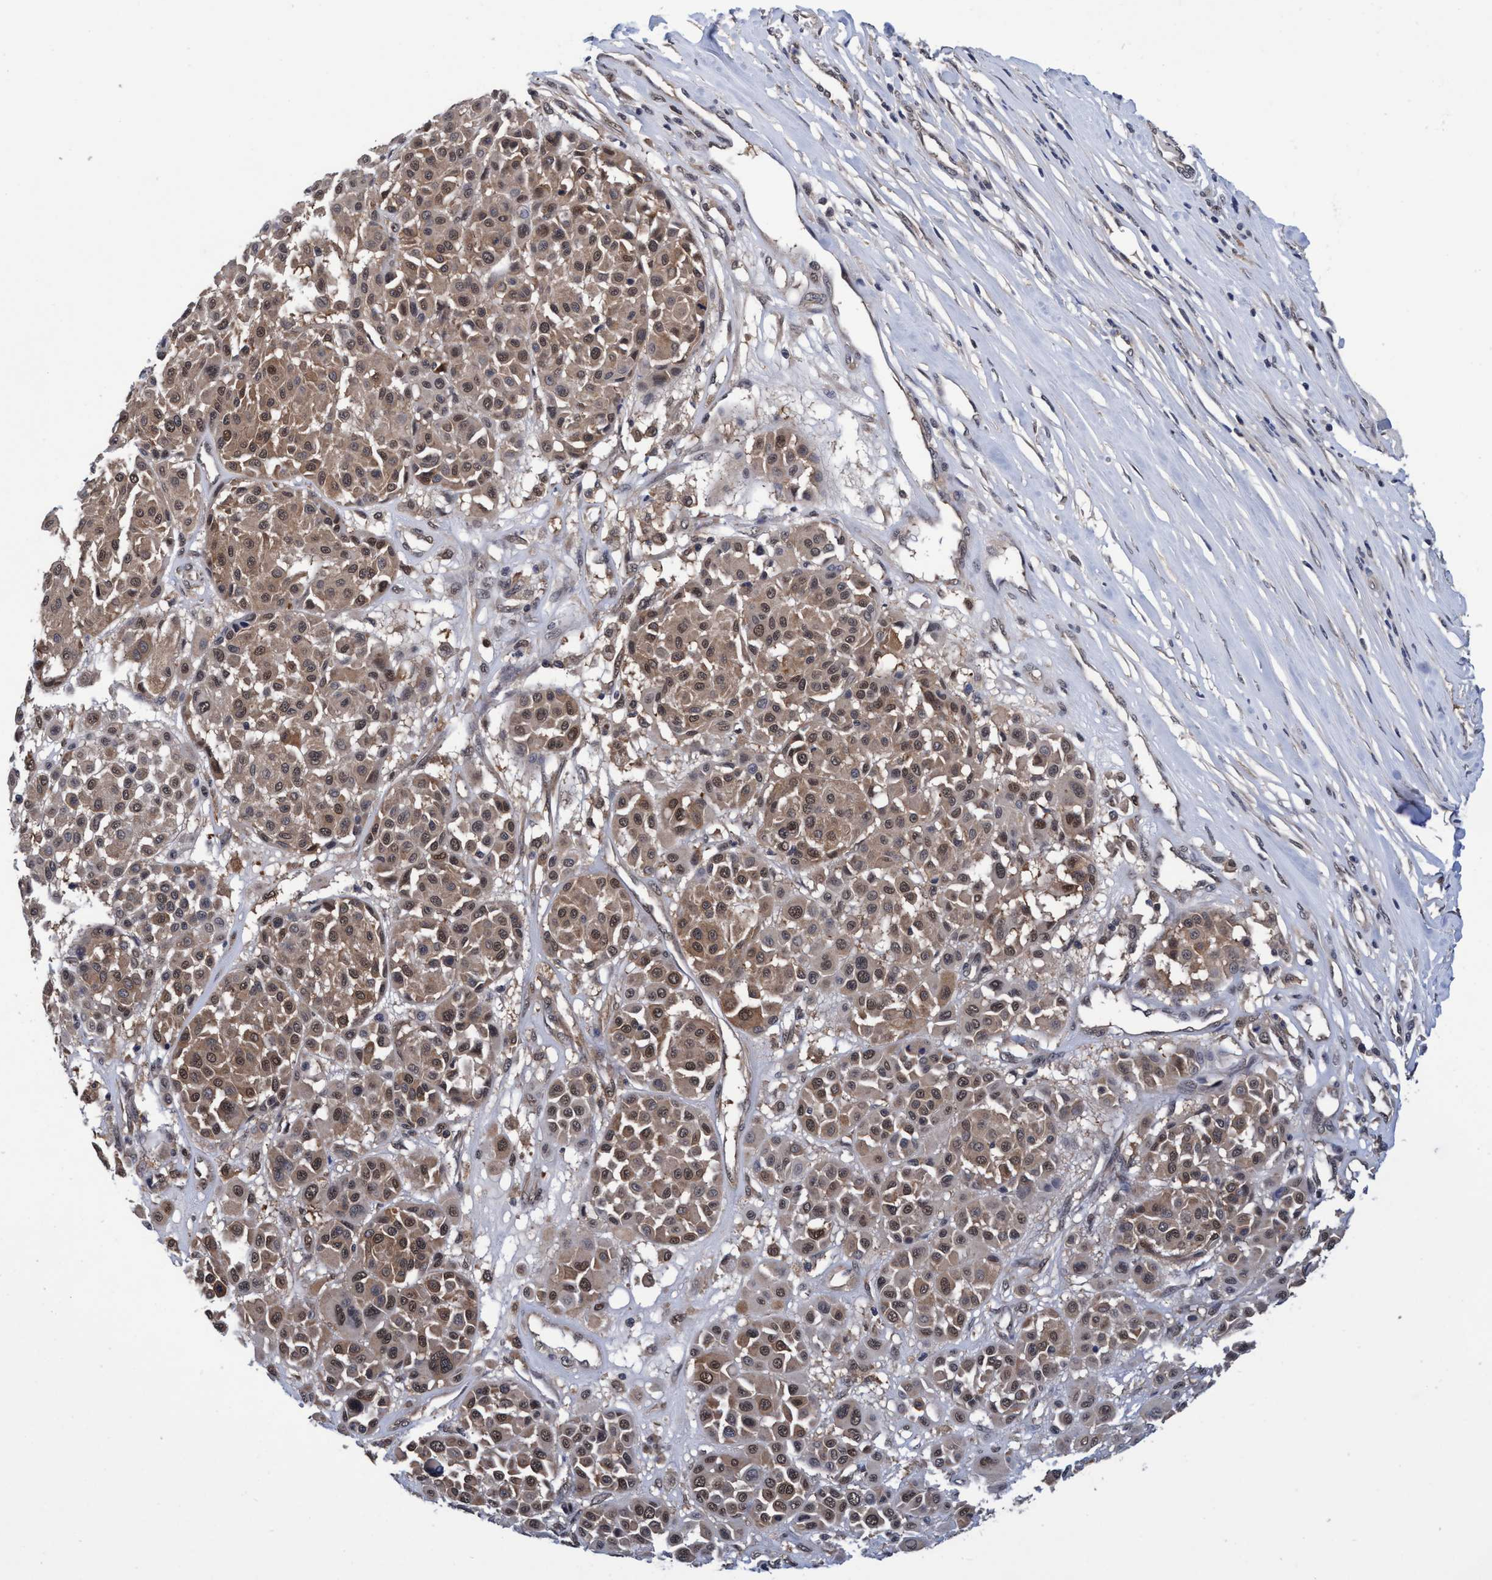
{"staining": {"intensity": "weak", "quantity": ">75%", "location": "cytoplasmic/membranous,nuclear"}, "tissue": "melanoma", "cell_type": "Tumor cells", "image_type": "cancer", "snomed": [{"axis": "morphology", "description": "Malignant melanoma, Metastatic site"}, {"axis": "topography", "description": "Soft tissue"}], "caption": "Immunohistochemistry histopathology image of neoplastic tissue: human melanoma stained using immunohistochemistry (IHC) exhibits low levels of weak protein expression localized specifically in the cytoplasmic/membranous and nuclear of tumor cells, appearing as a cytoplasmic/membranous and nuclear brown color.", "gene": "PSMD12", "patient": {"sex": "male", "age": 41}}